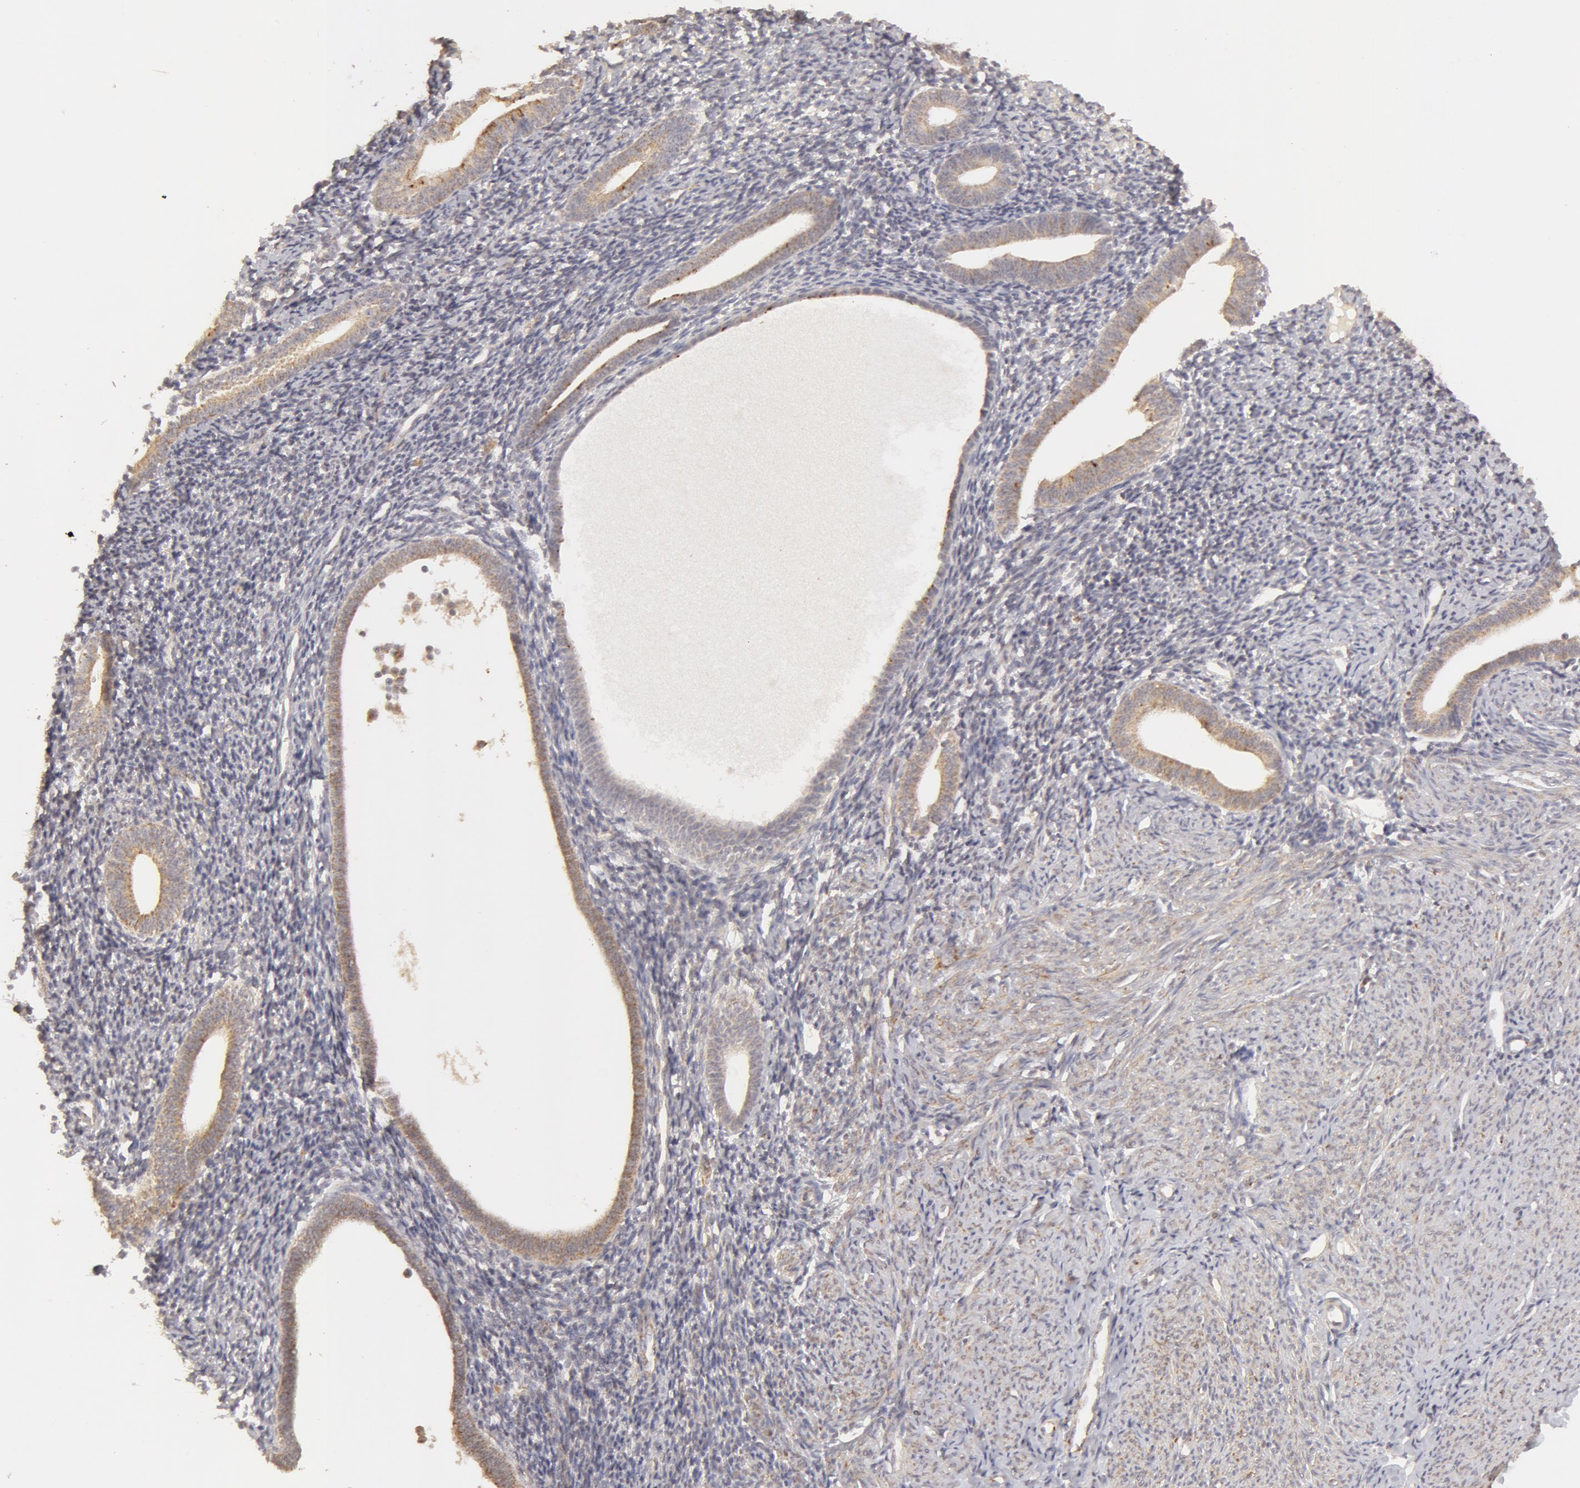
{"staining": {"intensity": "negative", "quantity": "none", "location": "none"}, "tissue": "endometrium", "cell_type": "Cells in endometrial stroma", "image_type": "normal", "snomed": [{"axis": "morphology", "description": "Normal tissue, NOS"}, {"axis": "topography", "description": "Endometrium"}], "caption": "A high-resolution image shows immunohistochemistry staining of benign endometrium, which reveals no significant staining in cells in endometrial stroma.", "gene": "ADPRH", "patient": {"sex": "female", "age": 52}}